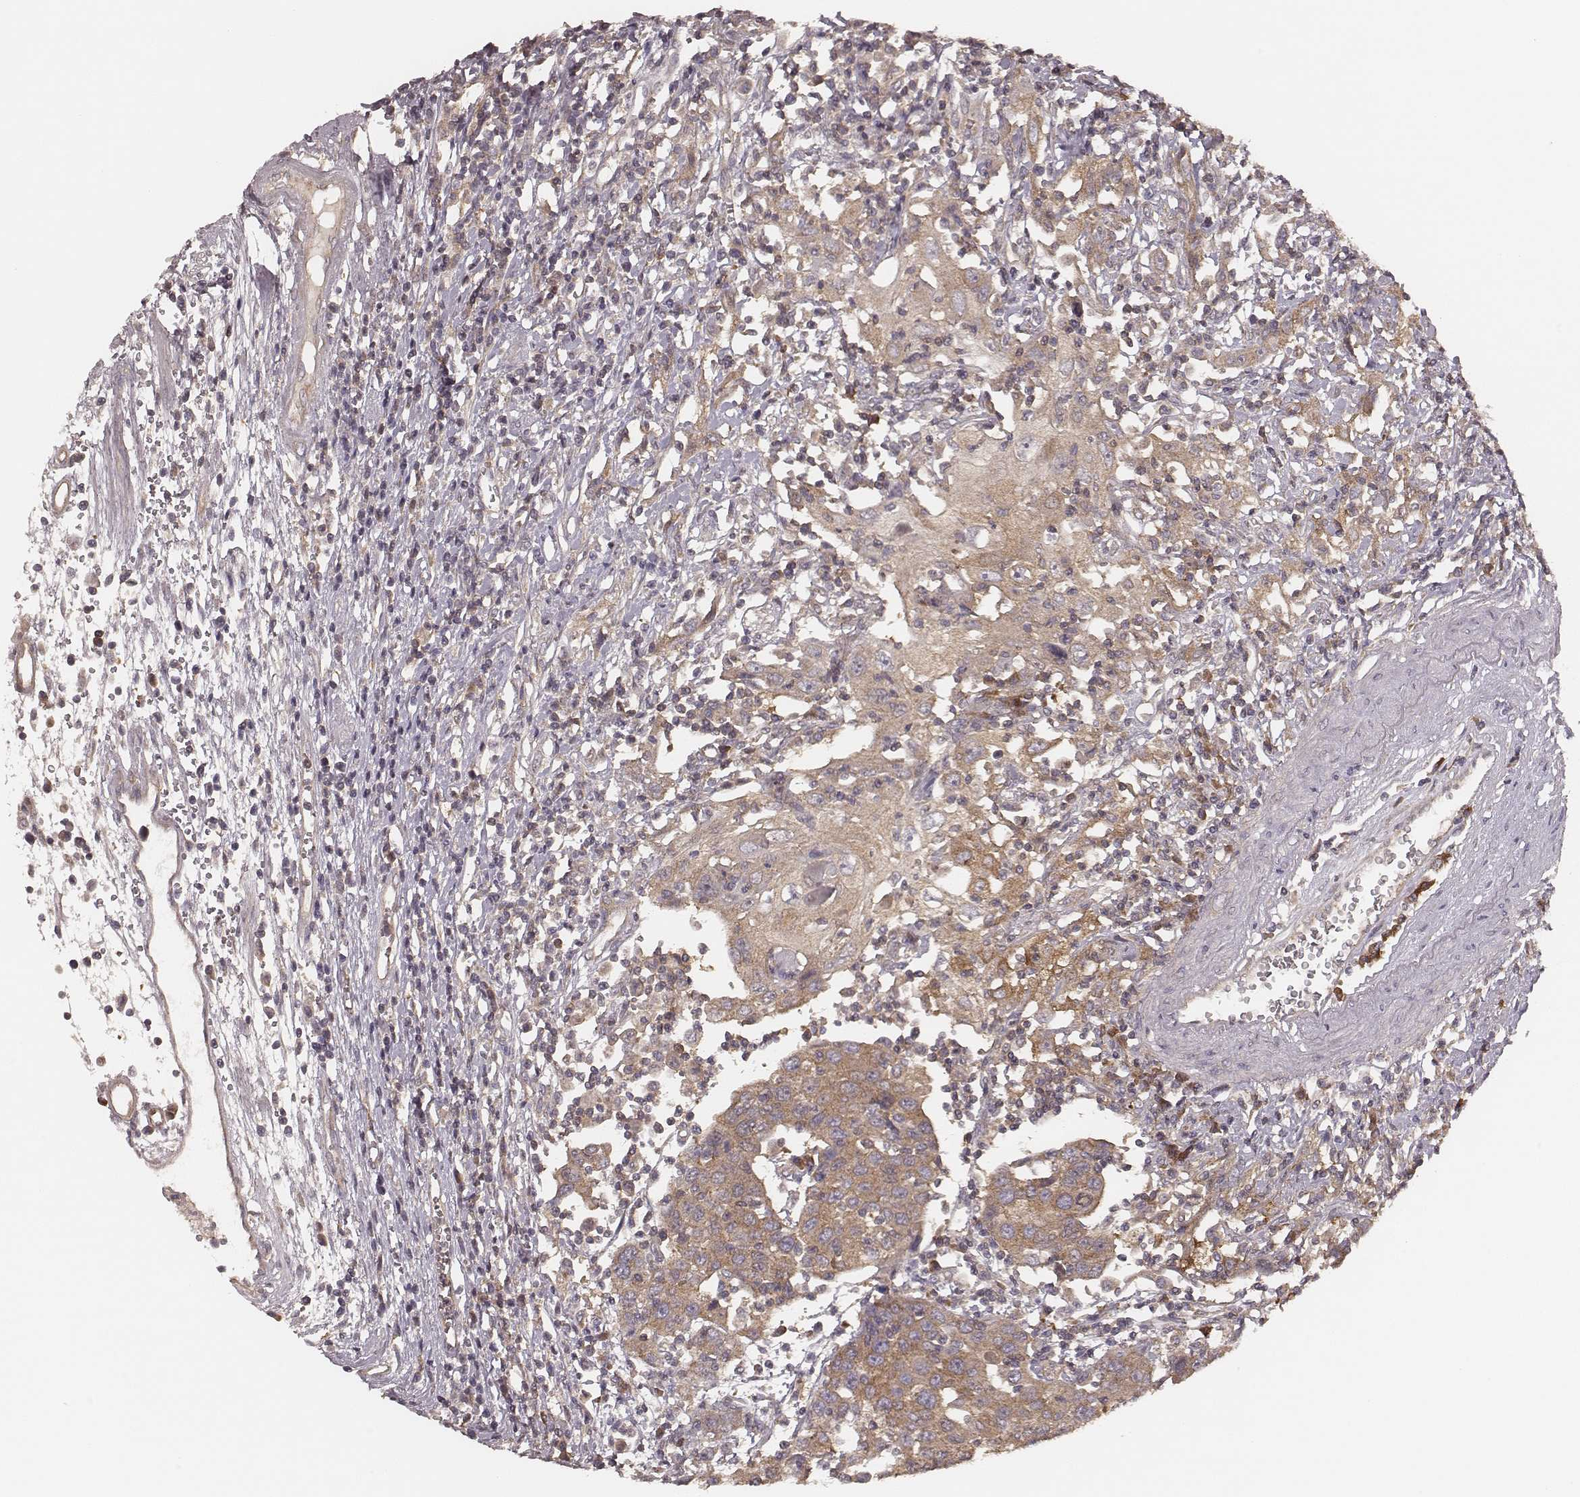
{"staining": {"intensity": "weak", "quantity": ">75%", "location": "cytoplasmic/membranous"}, "tissue": "urothelial cancer", "cell_type": "Tumor cells", "image_type": "cancer", "snomed": [{"axis": "morphology", "description": "Urothelial carcinoma, High grade"}, {"axis": "topography", "description": "Urinary bladder"}], "caption": "A high-resolution micrograph shows IHC staining of high-grade urothelial carcinoma, which reveals weak cytoplasmic/membranous positivity in about >75% of tumor cells.", "gene": "CARS1", "patient": {"sex": "female", "age": 85}}